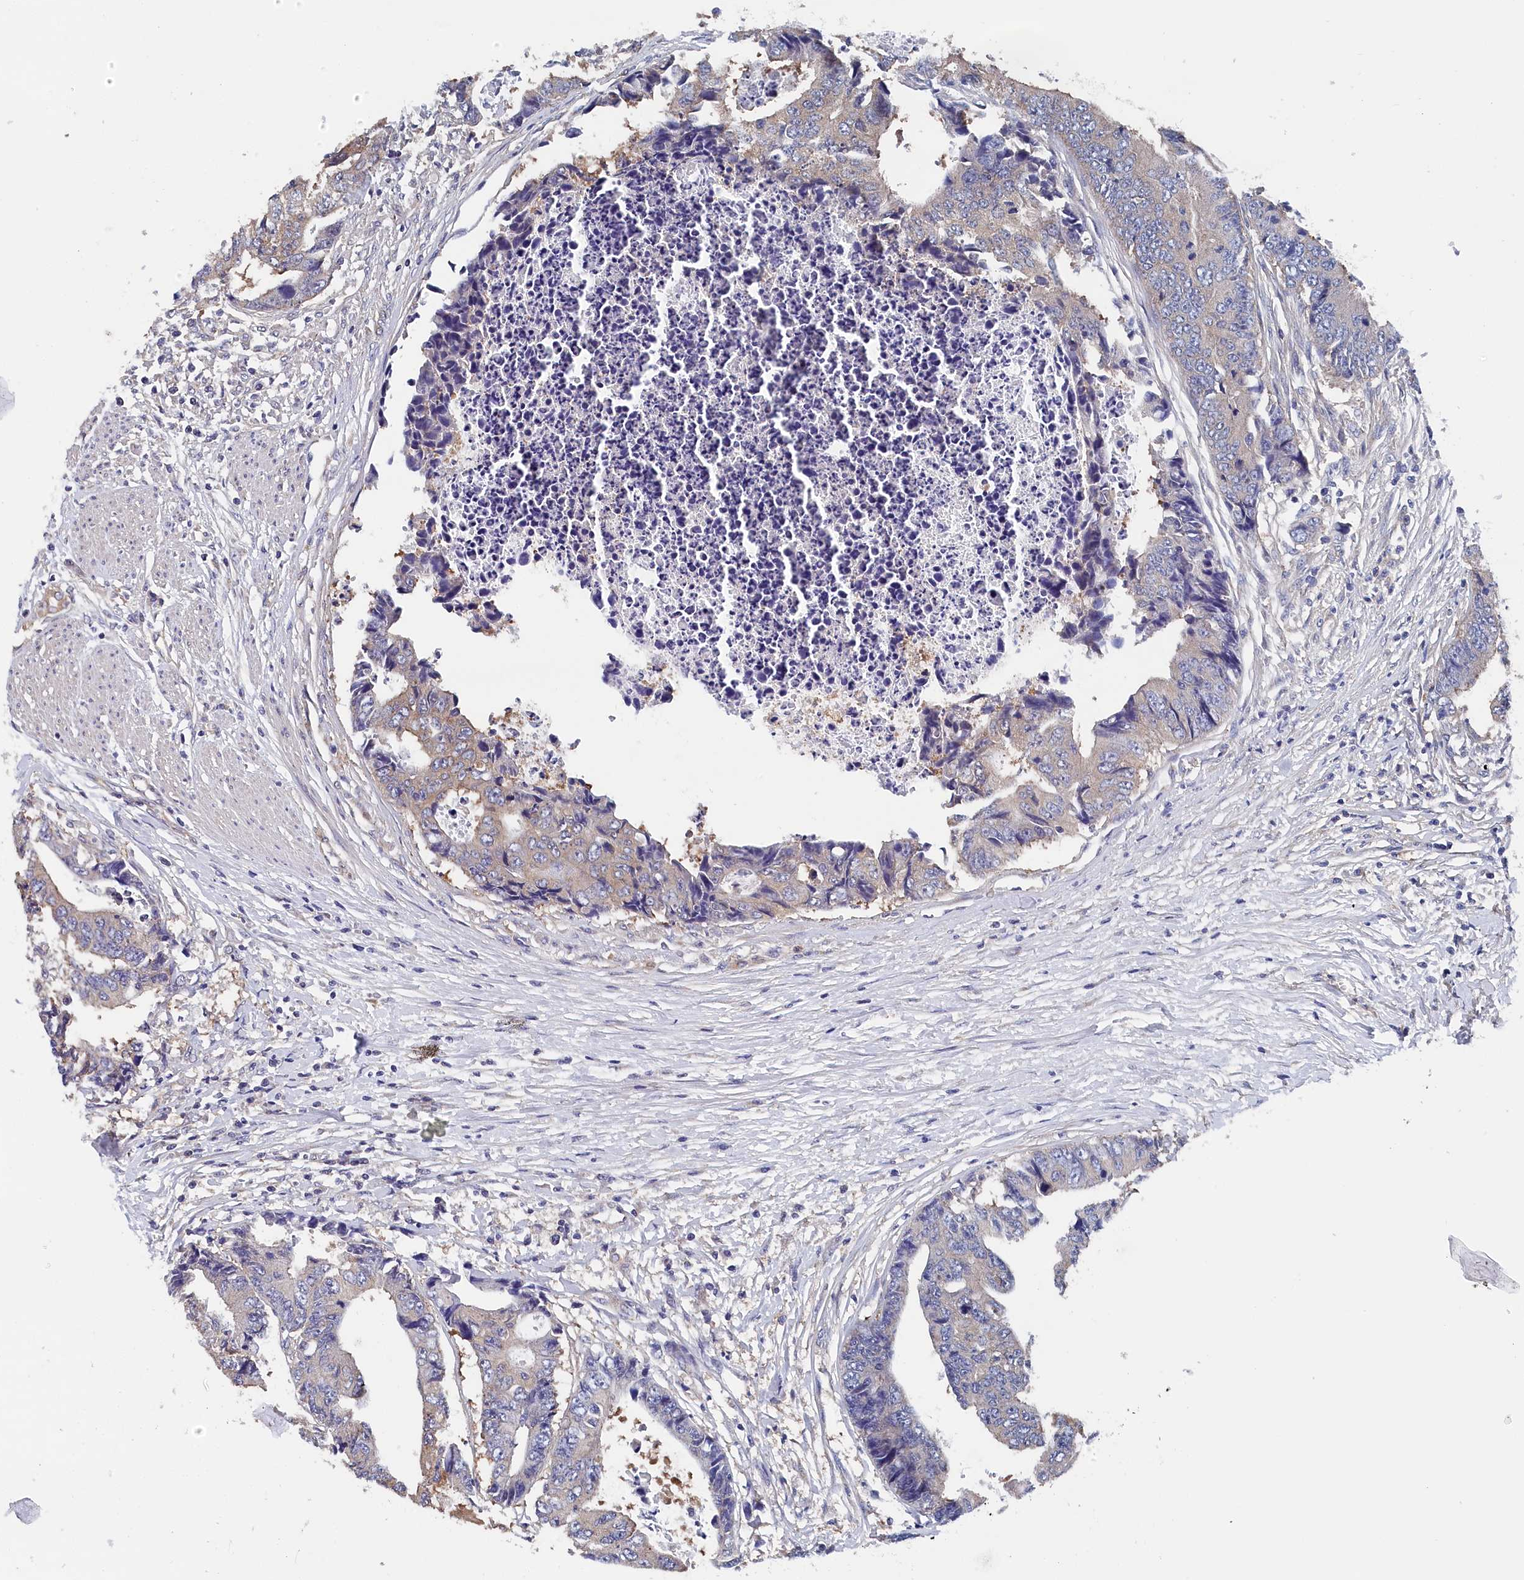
{"staining": {"intensity": "weak", "quantity": "<25%", "location": "cytoplasmic/membranous"}, "tissue": "colorectal cancer", "cell_type": "Tumor cells", "image_type": "cancer", "snomed": [{"axis": "morphology", "description": "Adenocarcinoma, NOS"}, {"axis": "topography", "description": "Rectum"}], "caption": "Histopathology image shows no significant protein expression in tumor cells of colorectal adenocarcinoma. (DAB immunohistochemistry (IHC) visualized using brightfield microscopy, high magnification).", "gene": "BHMT", "patient": {"sex": "male", "age": 84}}